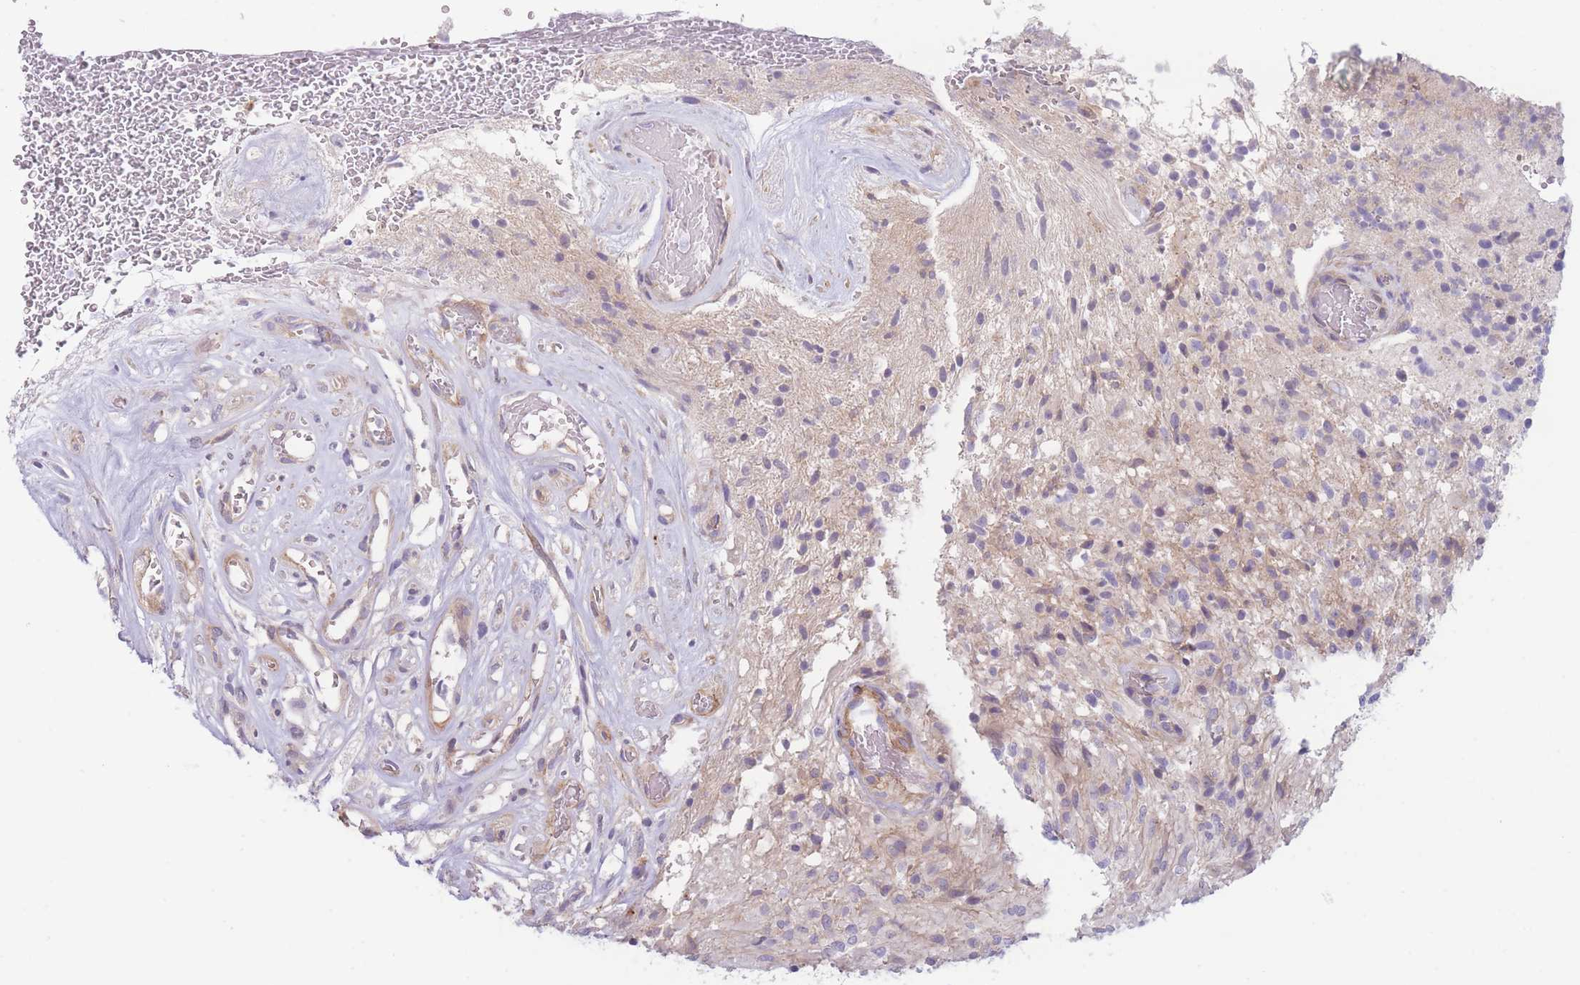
{"staining": {"intensity": "negative", "quantity": "none", "location": "none"}, "tissue": "glioma", "cell_type": "Tumor cells", "image_type": "cancer", "snomed": [{"axis": "morphology", "description": "Glioma, malignant, High grade"}, {"axis": "topography", "description": "Brain"}], "caption": "IHC photomicrograph of human malignant glioma (high-grade) stained for a protein (brown), which demonstrates no expression in tumor cells. (DAB (3,3'-diaminobenzidine) immunohistochemistry with hematoxylin counter stain).", "gene": "WDR93", "patient": {"sex": "male", "age": 56}}